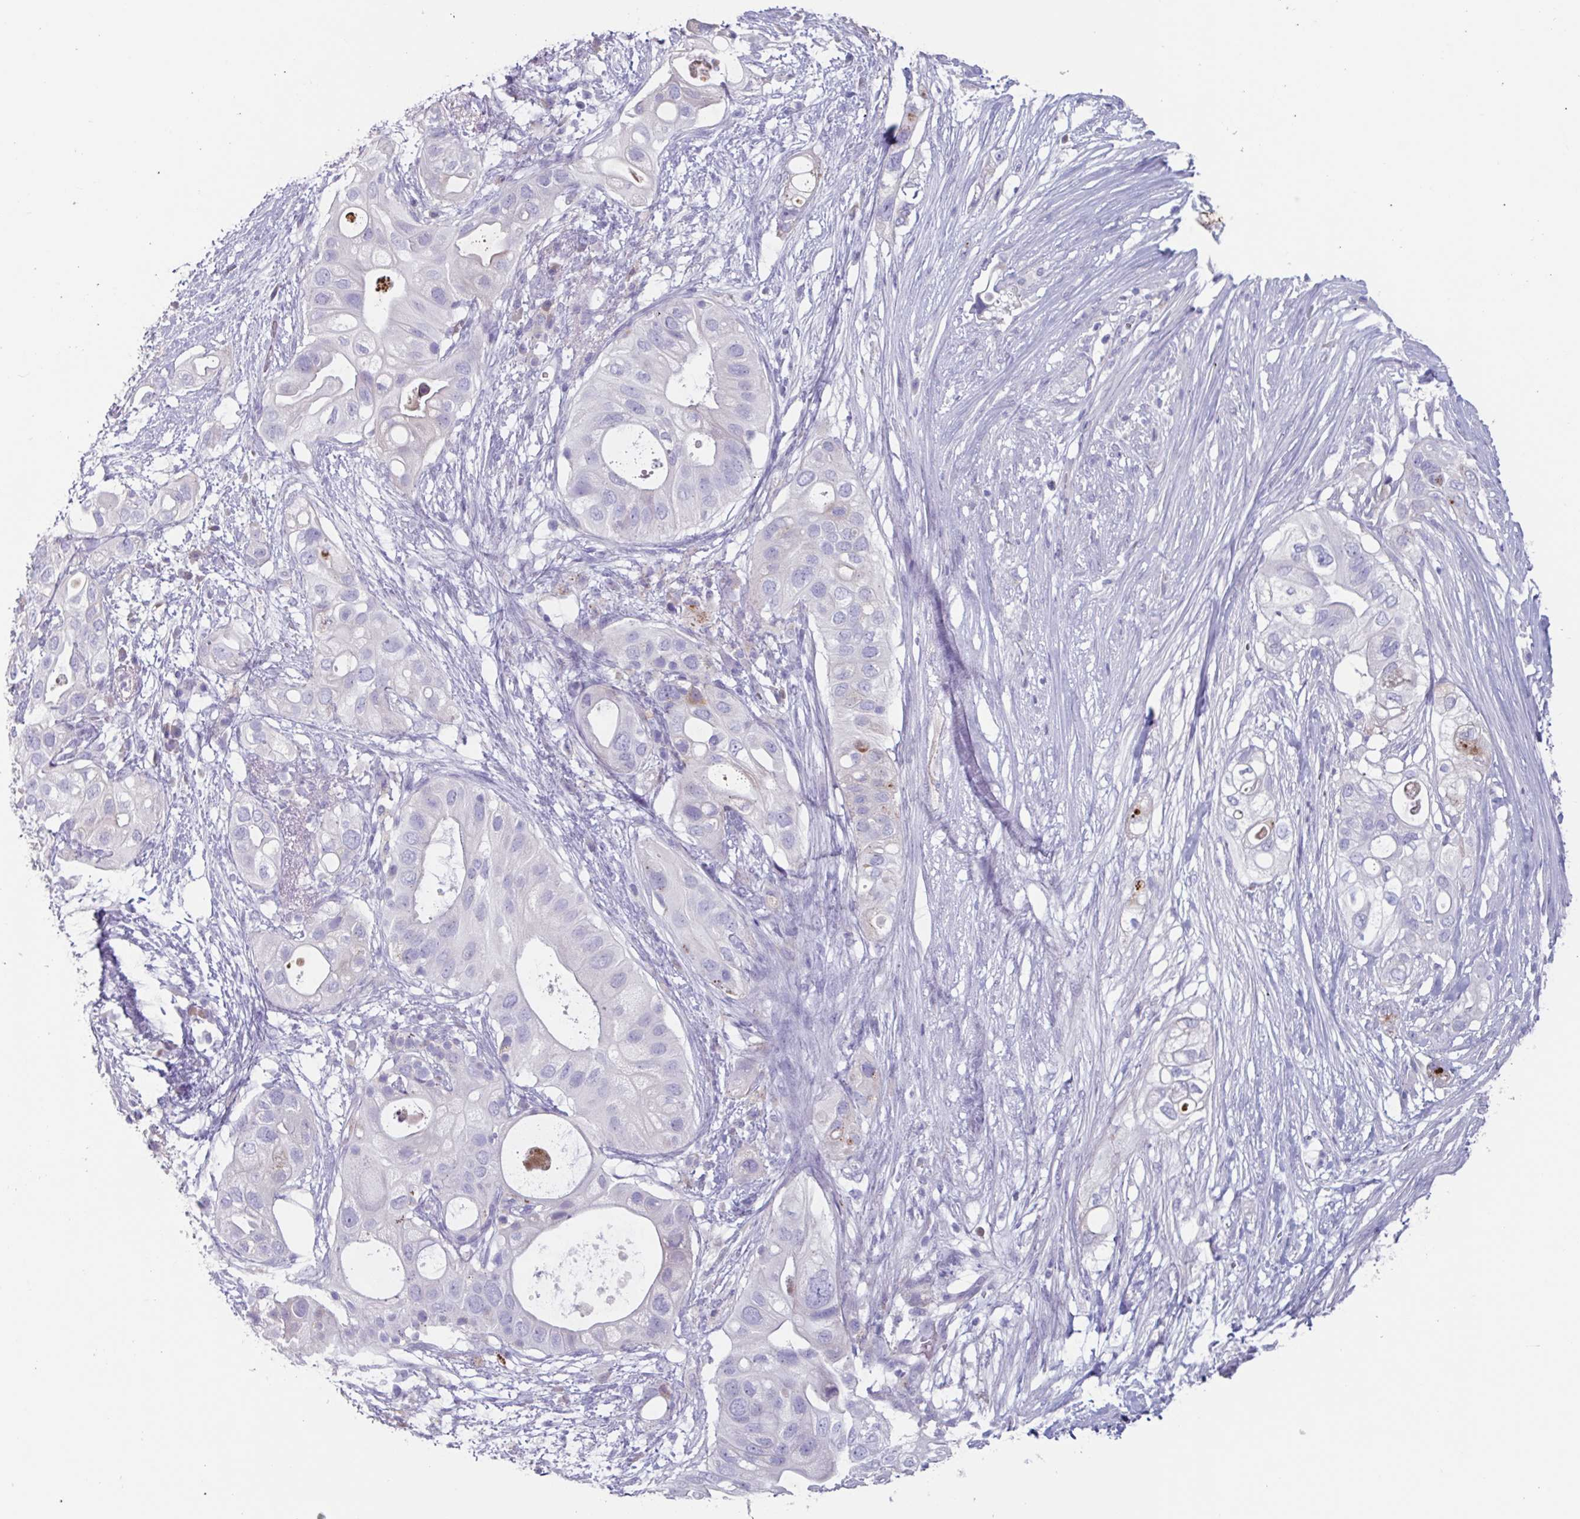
{"staining": {"intensity": "negative", "quantity": "none", "location": "none"}, "tissue": "pancreatic cancer", "cell_type": "Tumor cells", "image_type": "cancer", "snomed": [{"axis": "morphology", "description": "Adenocarcinoma, NOS"}, {"axis": "topography", "description": "Pancreas"}], "caption": "An immunohistochemistry micrograph of pancreatic adenocarcinoma is shown. There is no staining in tumor cells of pancreatic adenocarcinoma. Nuclei are stained in blue.", "gene": "OR2T10", "patient": {"sex": "female", "age": 72}}